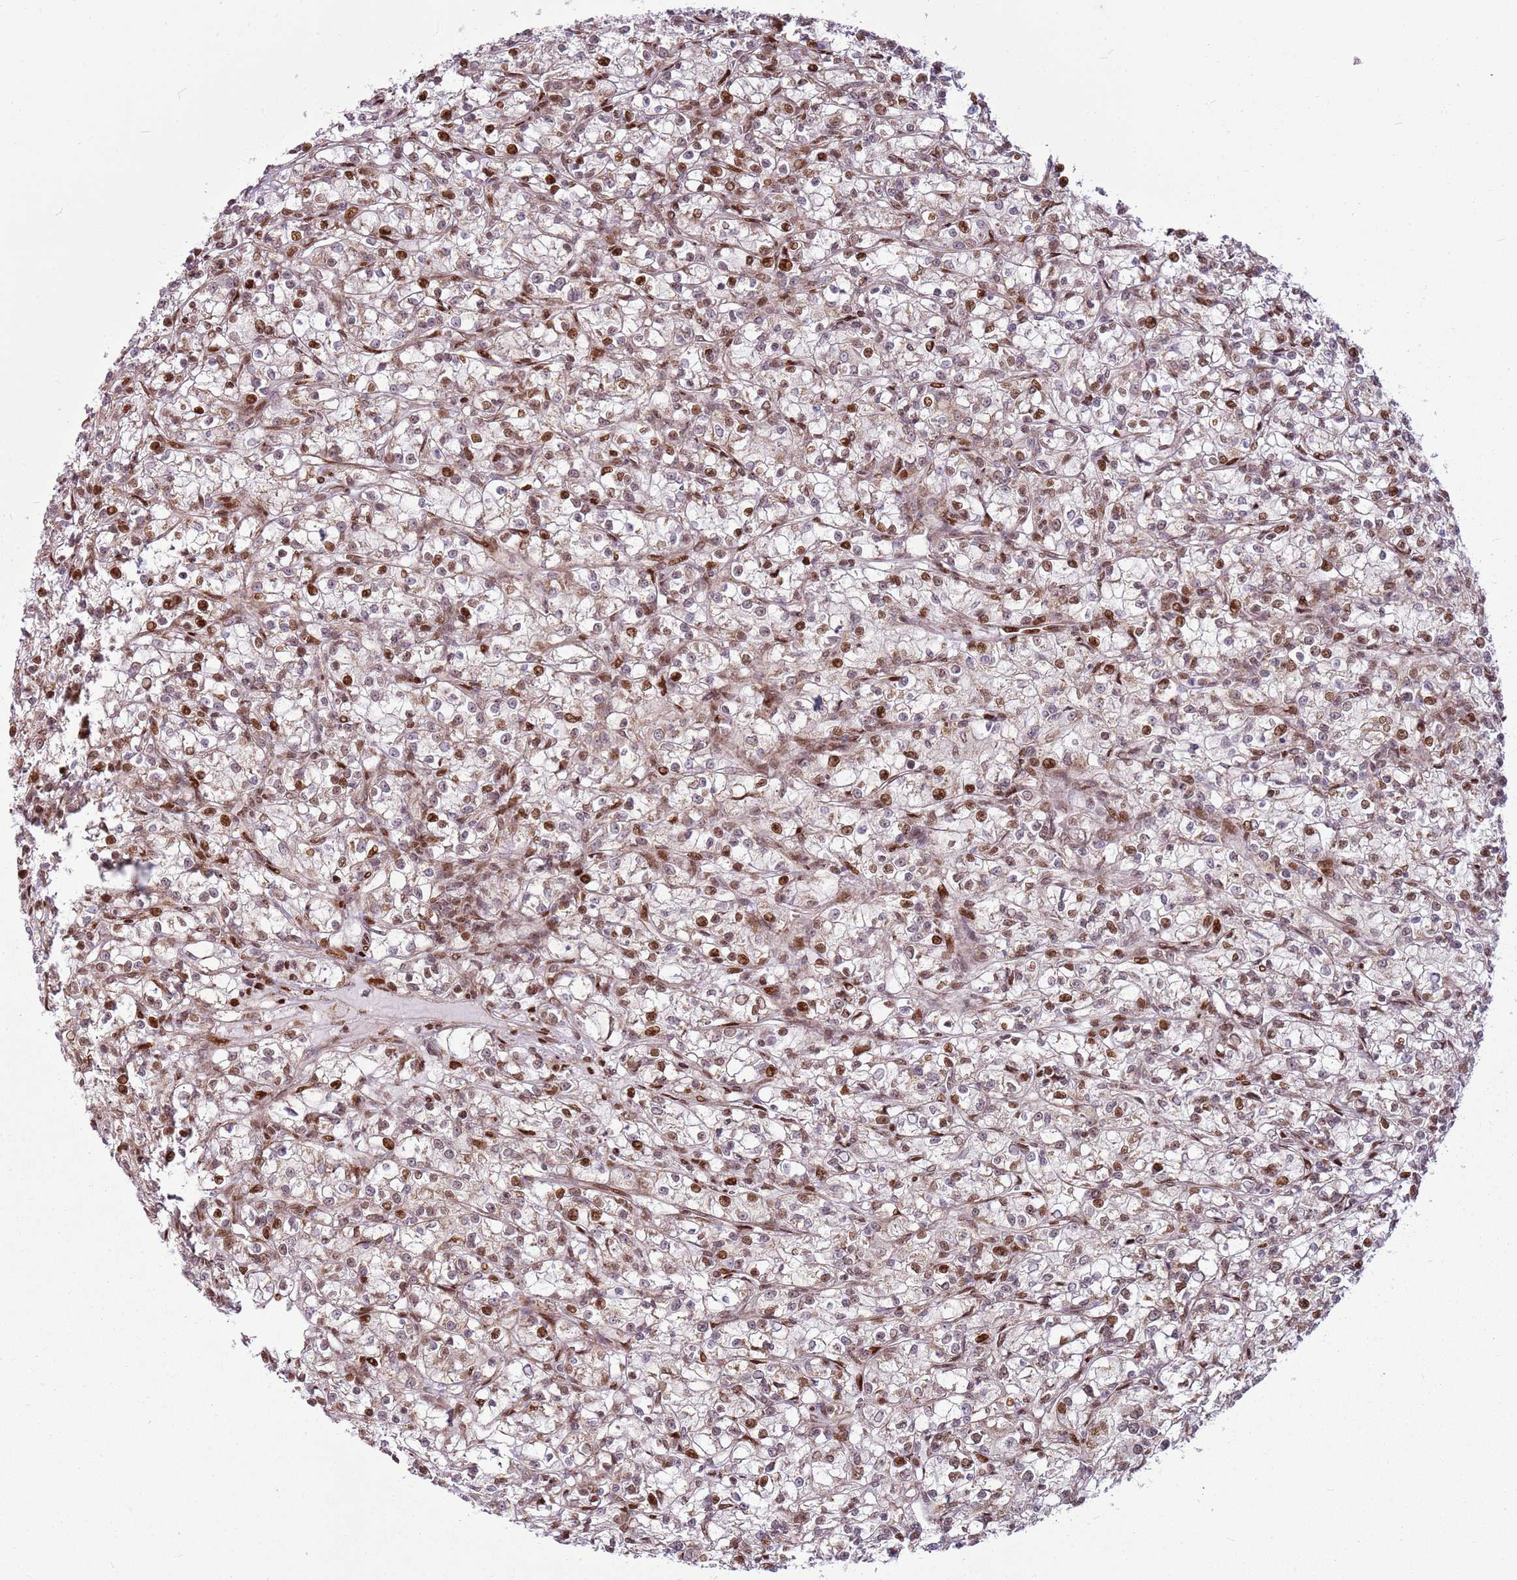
{"staining": {"intensity": "moderate", "quantity": ">75%", "location": "nuclear"}, "tissue": "renal cancer", "cell_type": "Tumor cells", "image_type": "cancer", "snomed": [{"axis": "morphology", "description": "Adenocarcinoma, NOS"}, {"axis": "topography", "description": "Kidney"}], "caption": "Immunohistochemistry (IHC) image of adenocarcinoma (renal) stained for a protein (brown), which exhibits medium levels of moderate nuclear staining in about >75% of tumor cells.", "gene": "PCTP", "patient": {"sex": "female", "age": 59}}